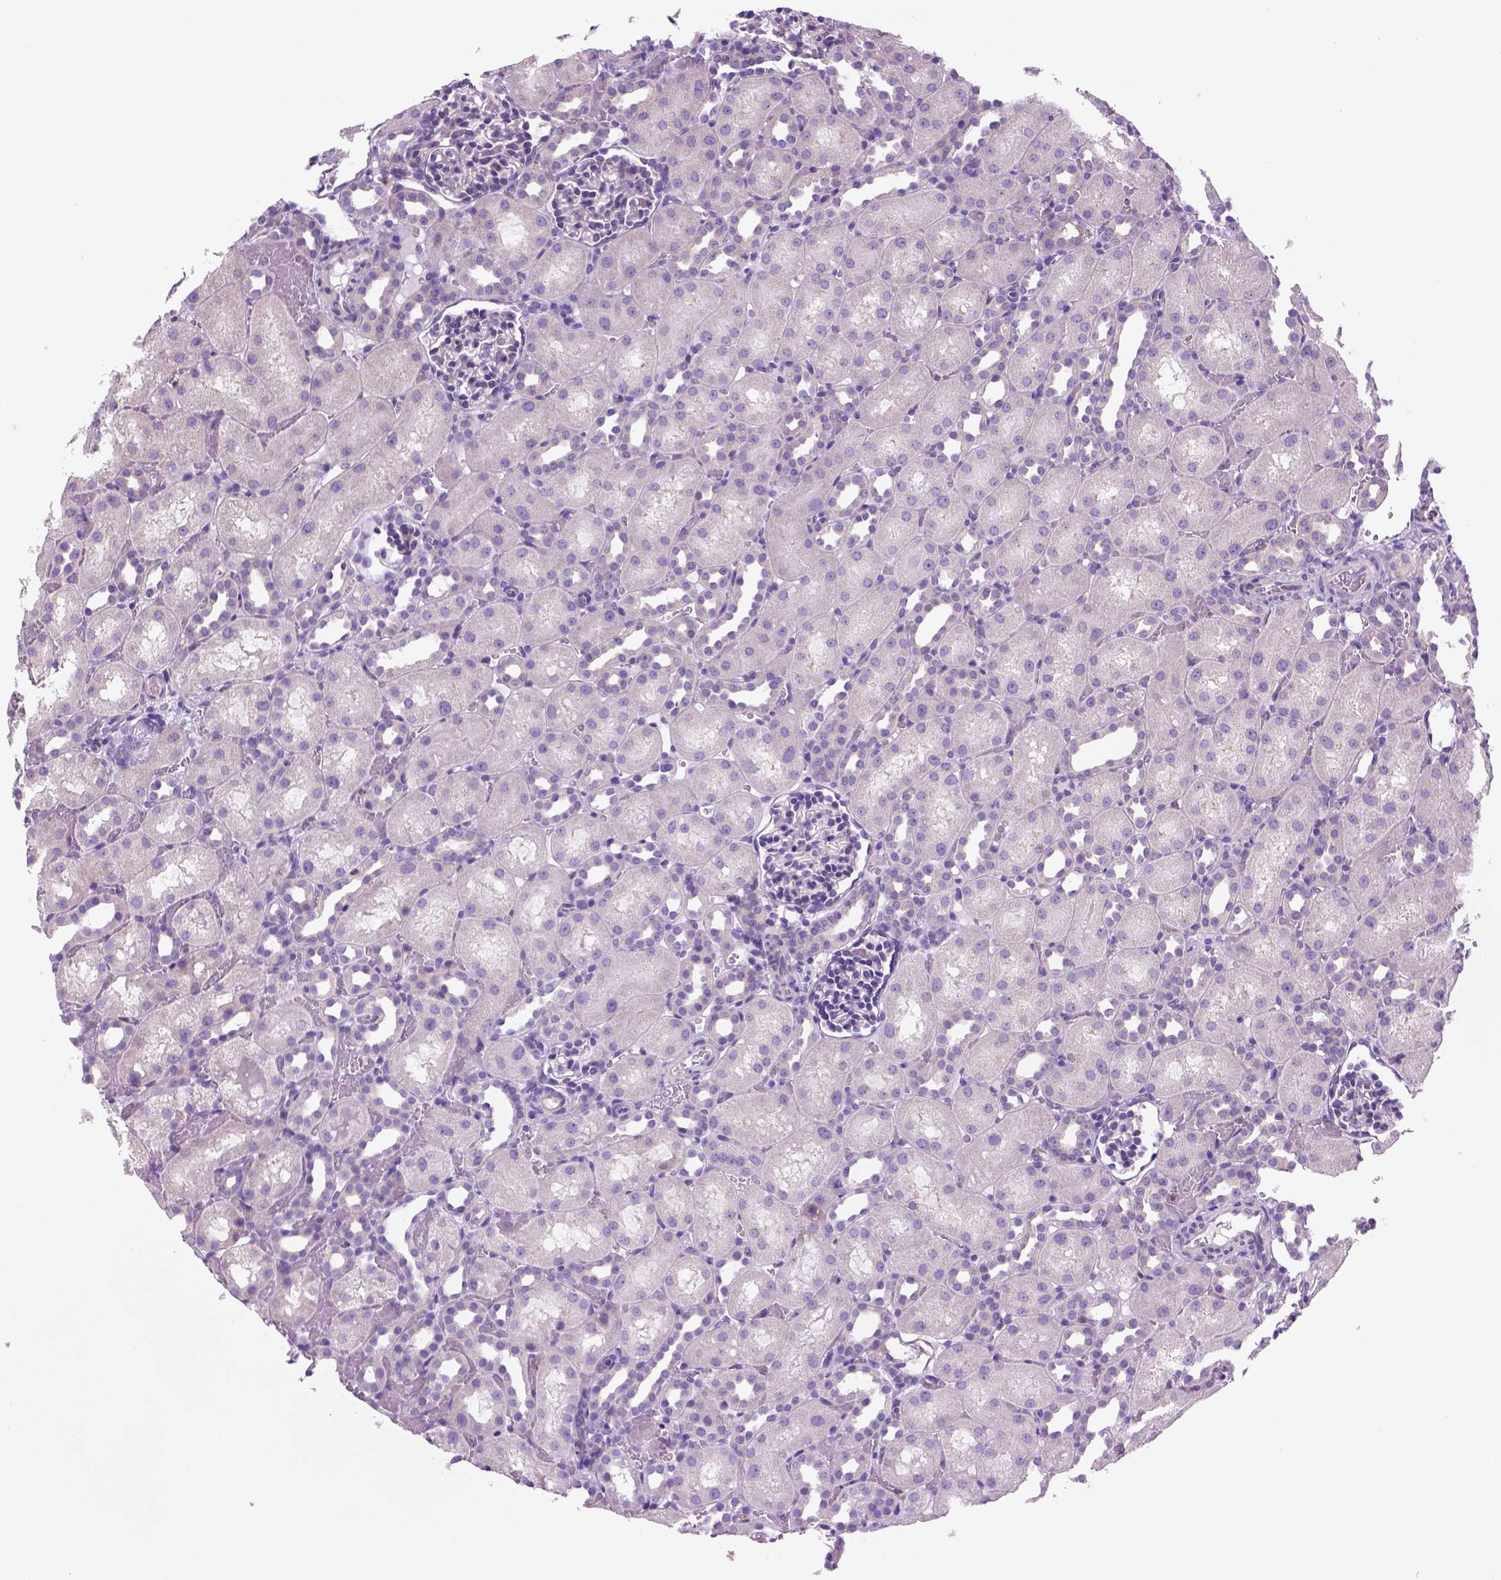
{"staining": {"intensity": "negative", "quantity": "none", "location": "none"}, "tissue": "kidney", "cell_type": "Cells in glomeruli", "image_type": "normal", "snomed": [{"axis": "morphology", "description": "Normal tissue, NOS"}, {"axis": "topography", "description": "Kidney"}], "caption": "IHC of normal kidney reveals no staining in cells in glomeruli. (Brightfield microscopy of DAB immunohistochemistry at high magnification).", "gene": "PIAS3", "patient": {"sex": "male", "age": 1}}